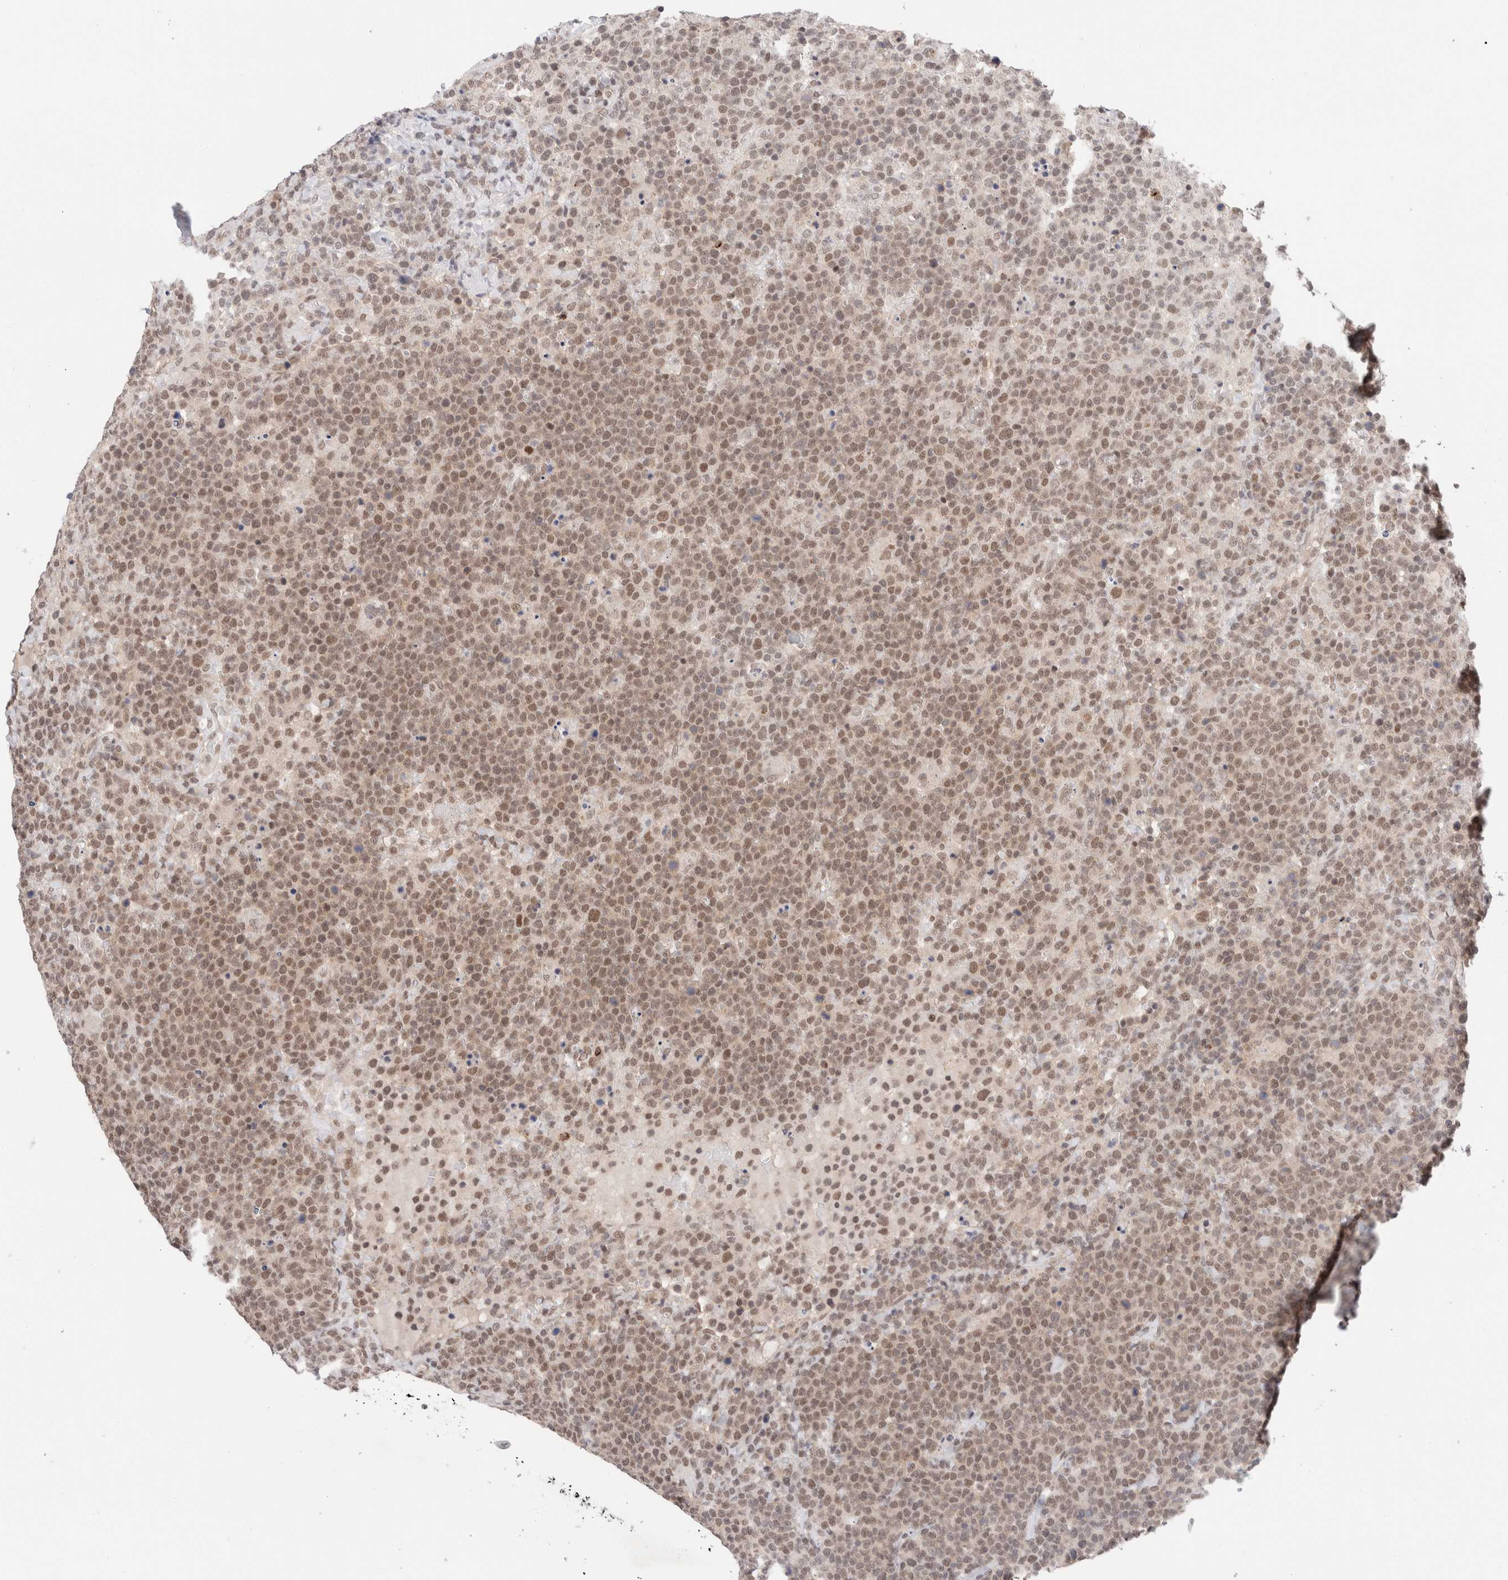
{"staining": {"intensity": "weak", "quantity": ">75%", "location": "nuclear"}, "tissue": "lymphoma", "cell_type": "Tumor cells", "image_type": "cancer", "snomed": [{"axis": "morphology", "description": "Malignant lymphoma, non-Hodgkin's type, High grade"}, {"axis": "topography", "description": "Lymph node"}], "caption": "Approximately >75% of tumor cells in human malignant lymphoma, non-Hodgkin's type (high-grade) reveal weak nuclear protein staining as visualized by brown immunohistochemical staining.", "gene": "GATAD2A", "patient": {"sex": "male", "age": 61}}